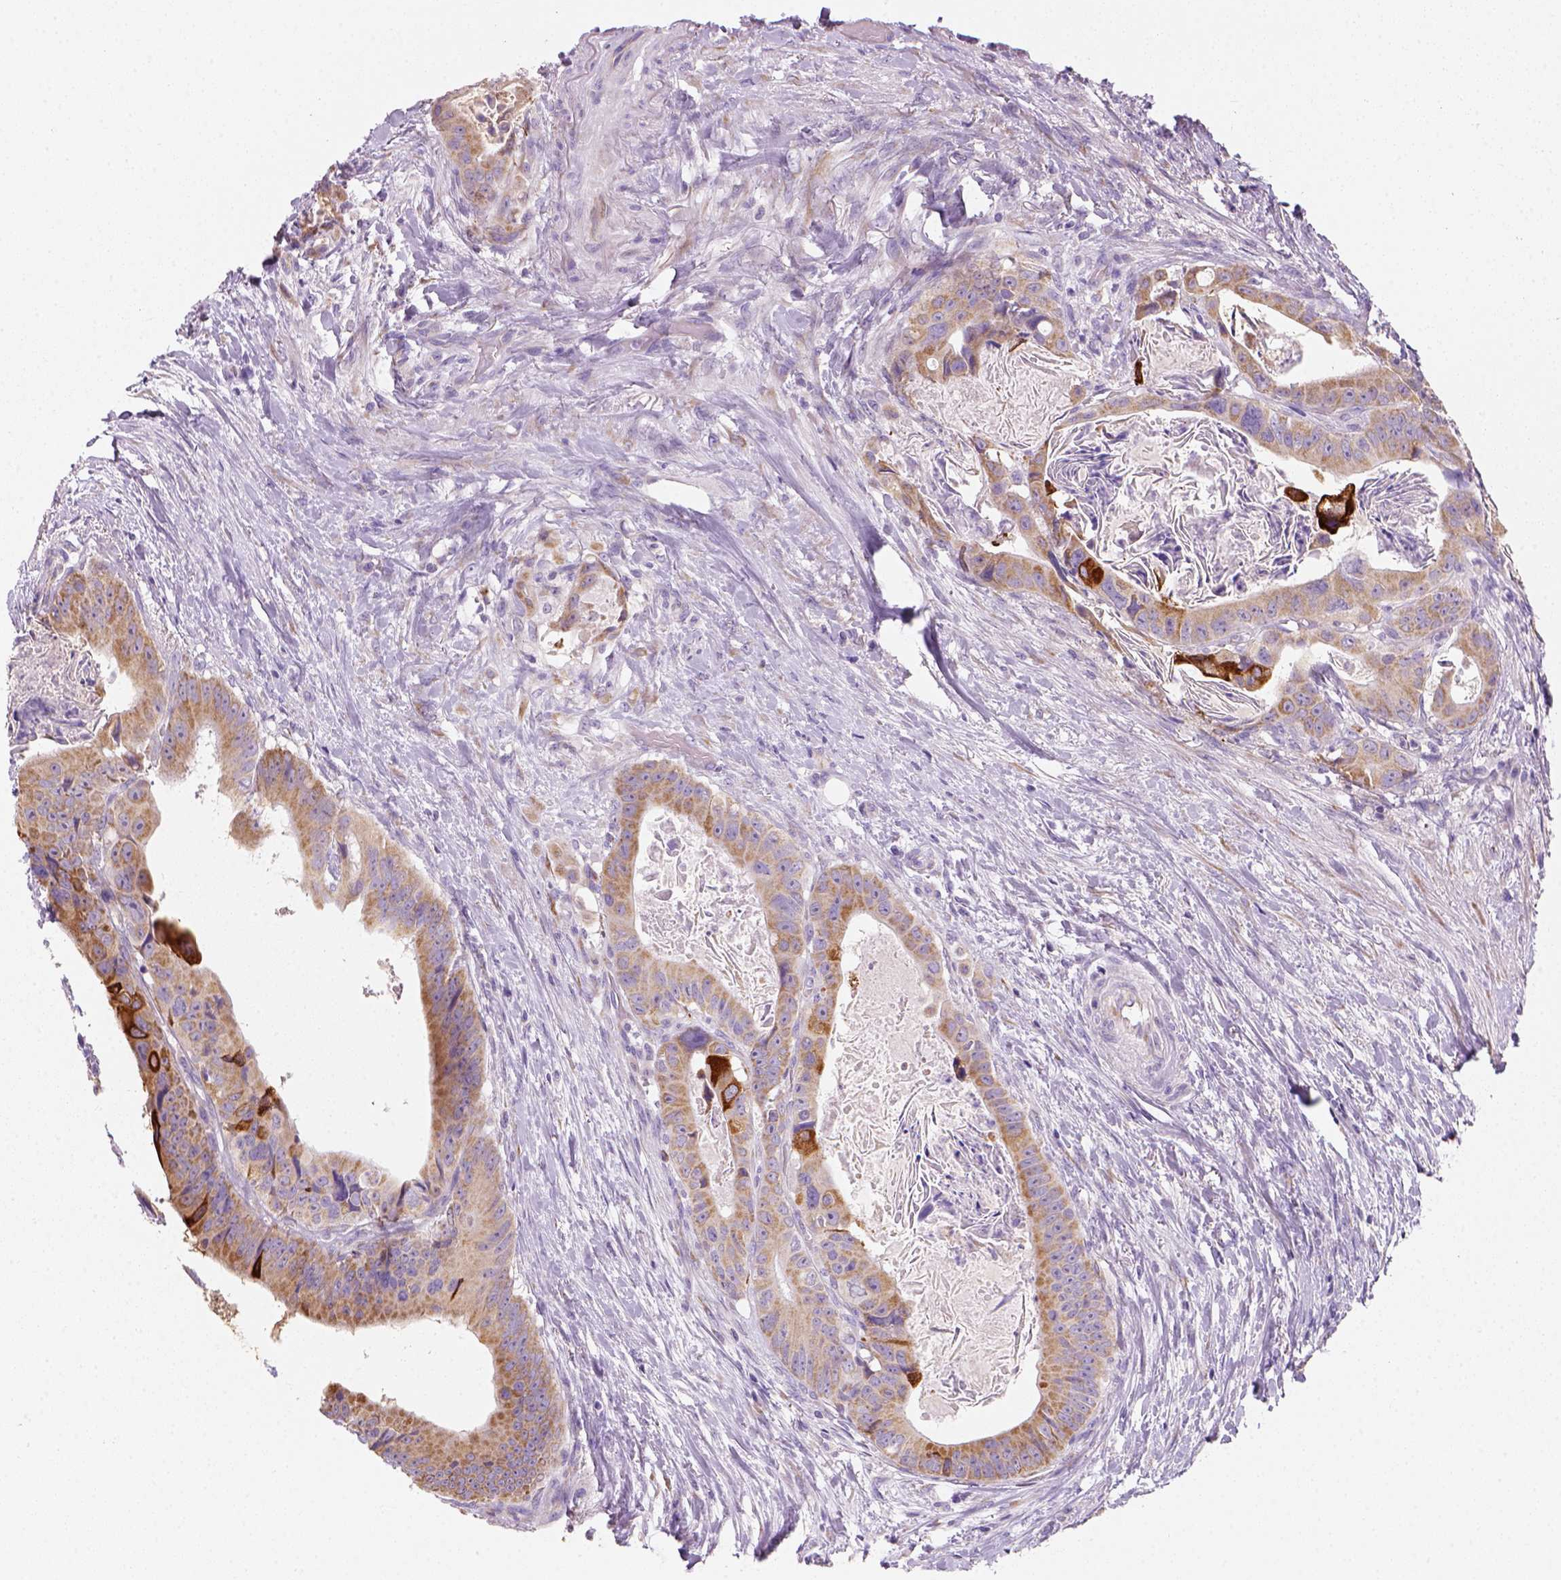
{"staining": {"intensity": "strong", "quantity": "25%-75%", "location": "cytoplasmic/membranous"}, "tissue": "colorectal cancer", "cell_type": "Tumor cells", "image_type": "cancer", "snomed": [{"axis": "morphology", "description": "Adenocarcinoma, NOS"}, {"axis": "topography", "description": "Rectum"}], "caption": "A brown stain shows strong cytoplasmic/membranous positivity of a protein in human adenocarcinoma (colorectal) tumor cells. The staining was performed using DAB to visualize the protein expression in brown, while the nuclei were stained in blue with hematoxylin (Magnification: 20x).", "gene": "CES2", "patient": {"sex": "male", "age": 64}}